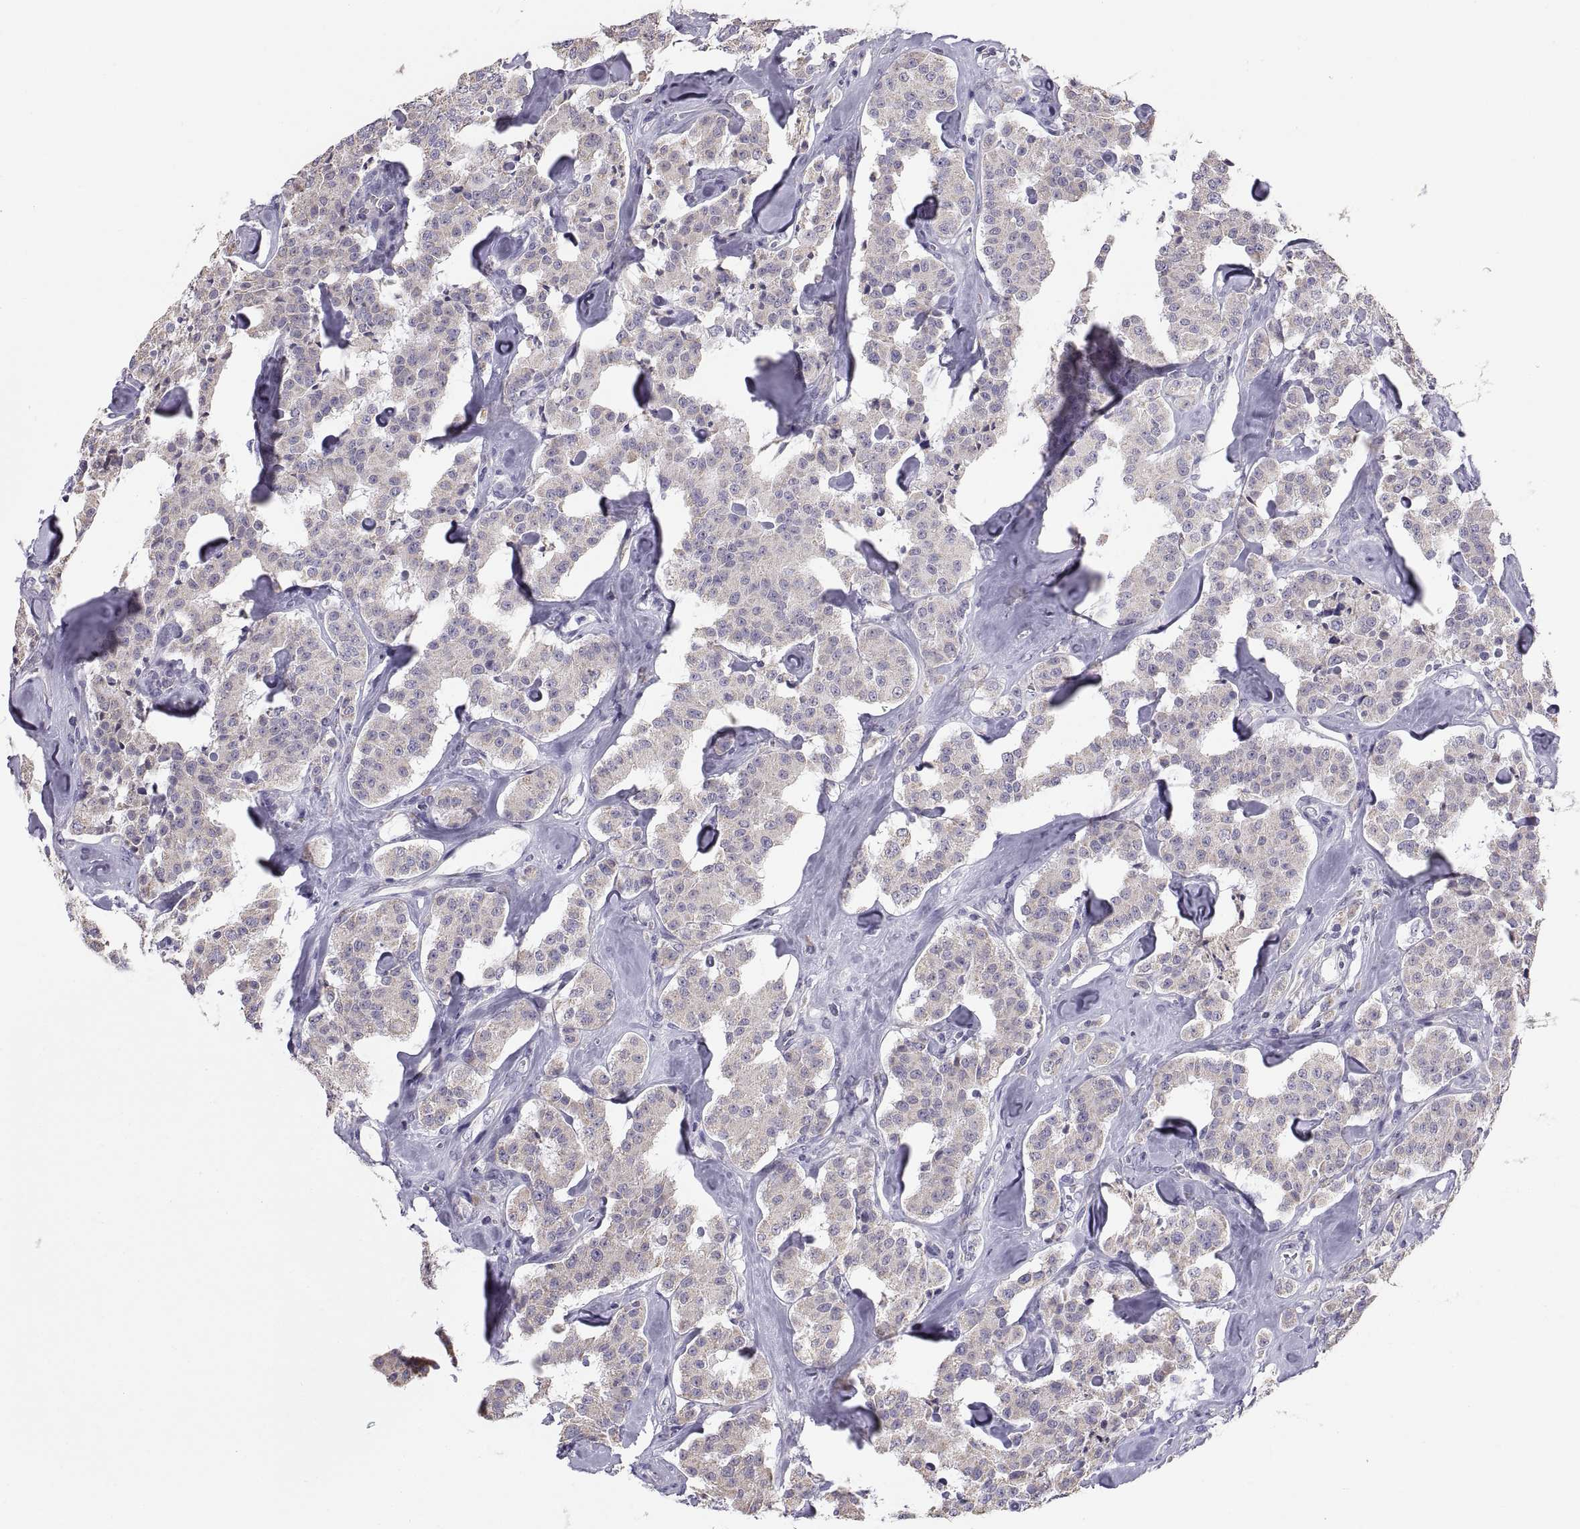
{"staining": {"intensity": "negative", "quantity": "none", "location": "none"}, "tissue": "carcinoid", "cell_type": "Tumor cells", "image_type": "cancer", "snomed": [{"axis": "morphology", "description": "Carcinoid, malignant, NOS"}, {"axis": "topography", "description": "Pancreas"}], "caption": "An image of human malignant carcinoid is negative for staining in tumor cells.", "gene": "TNNC1", "patient": {"sex": "male", "age": 41}}